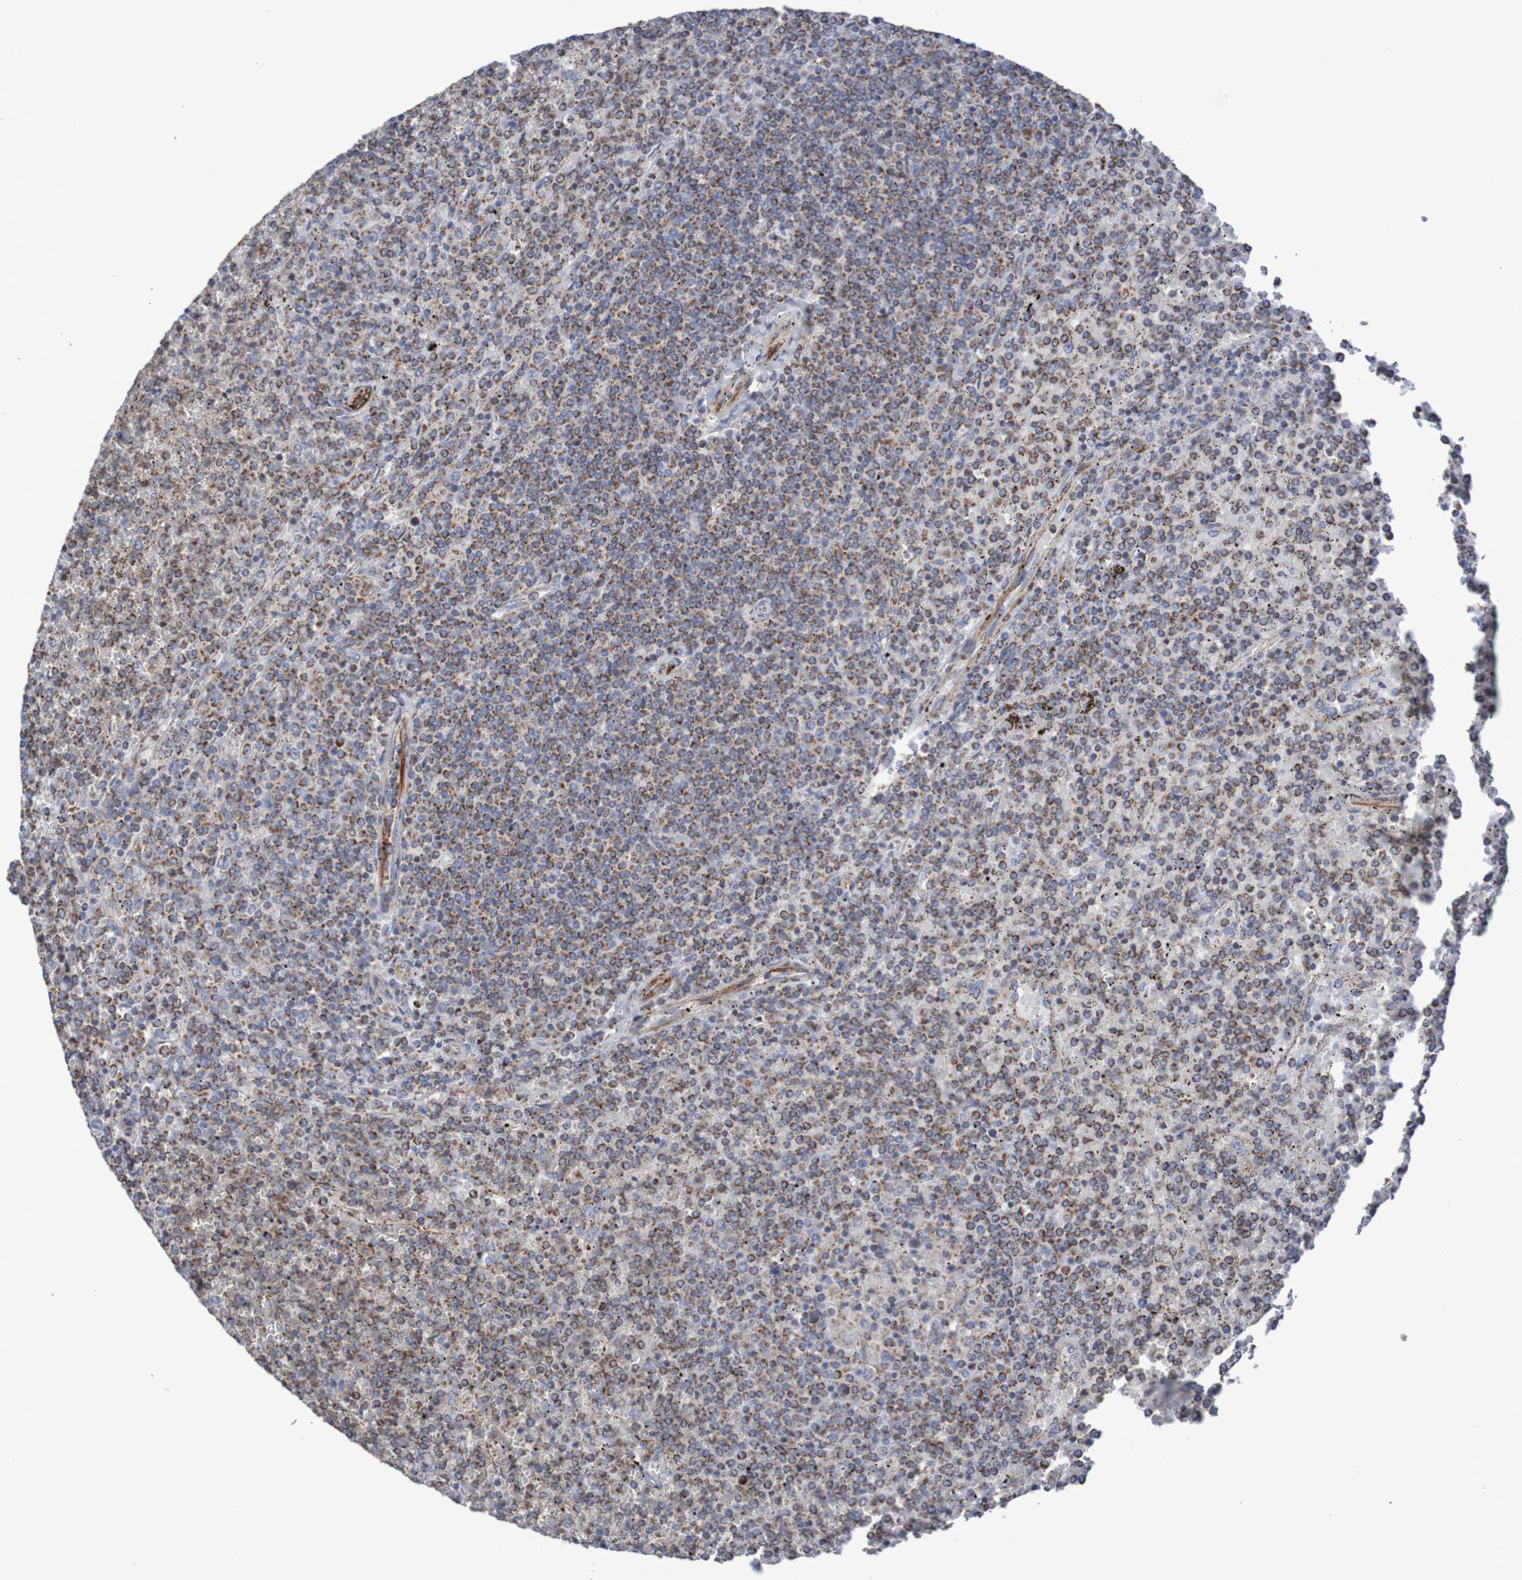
{"staining": {"intensity": "moderate", "quantity": ">75%", "location": "cytoplasmic/membranous"}, "tissue": "lymphoma", "cell_type": "Tumor cells", "image_type": "cancer", "snomed": [{"axis": "morphology", "description": "Malignant lymphoma, non-Hodgkin's type, Low grade"}, {"axis": "topography", "description": "Spleen"}], "caption": "Brown immunohistochemical staining in lymphoma reveals moderate cytoplasmic/membranous staining in approximately >75% of tumor cells. Using DAB (brown) and hematoxylin (blue) stains, captured at high magnification using brightfield microscopy.", "gene": "MMEL1", "patient": {"sex": "female", "age": 19}}